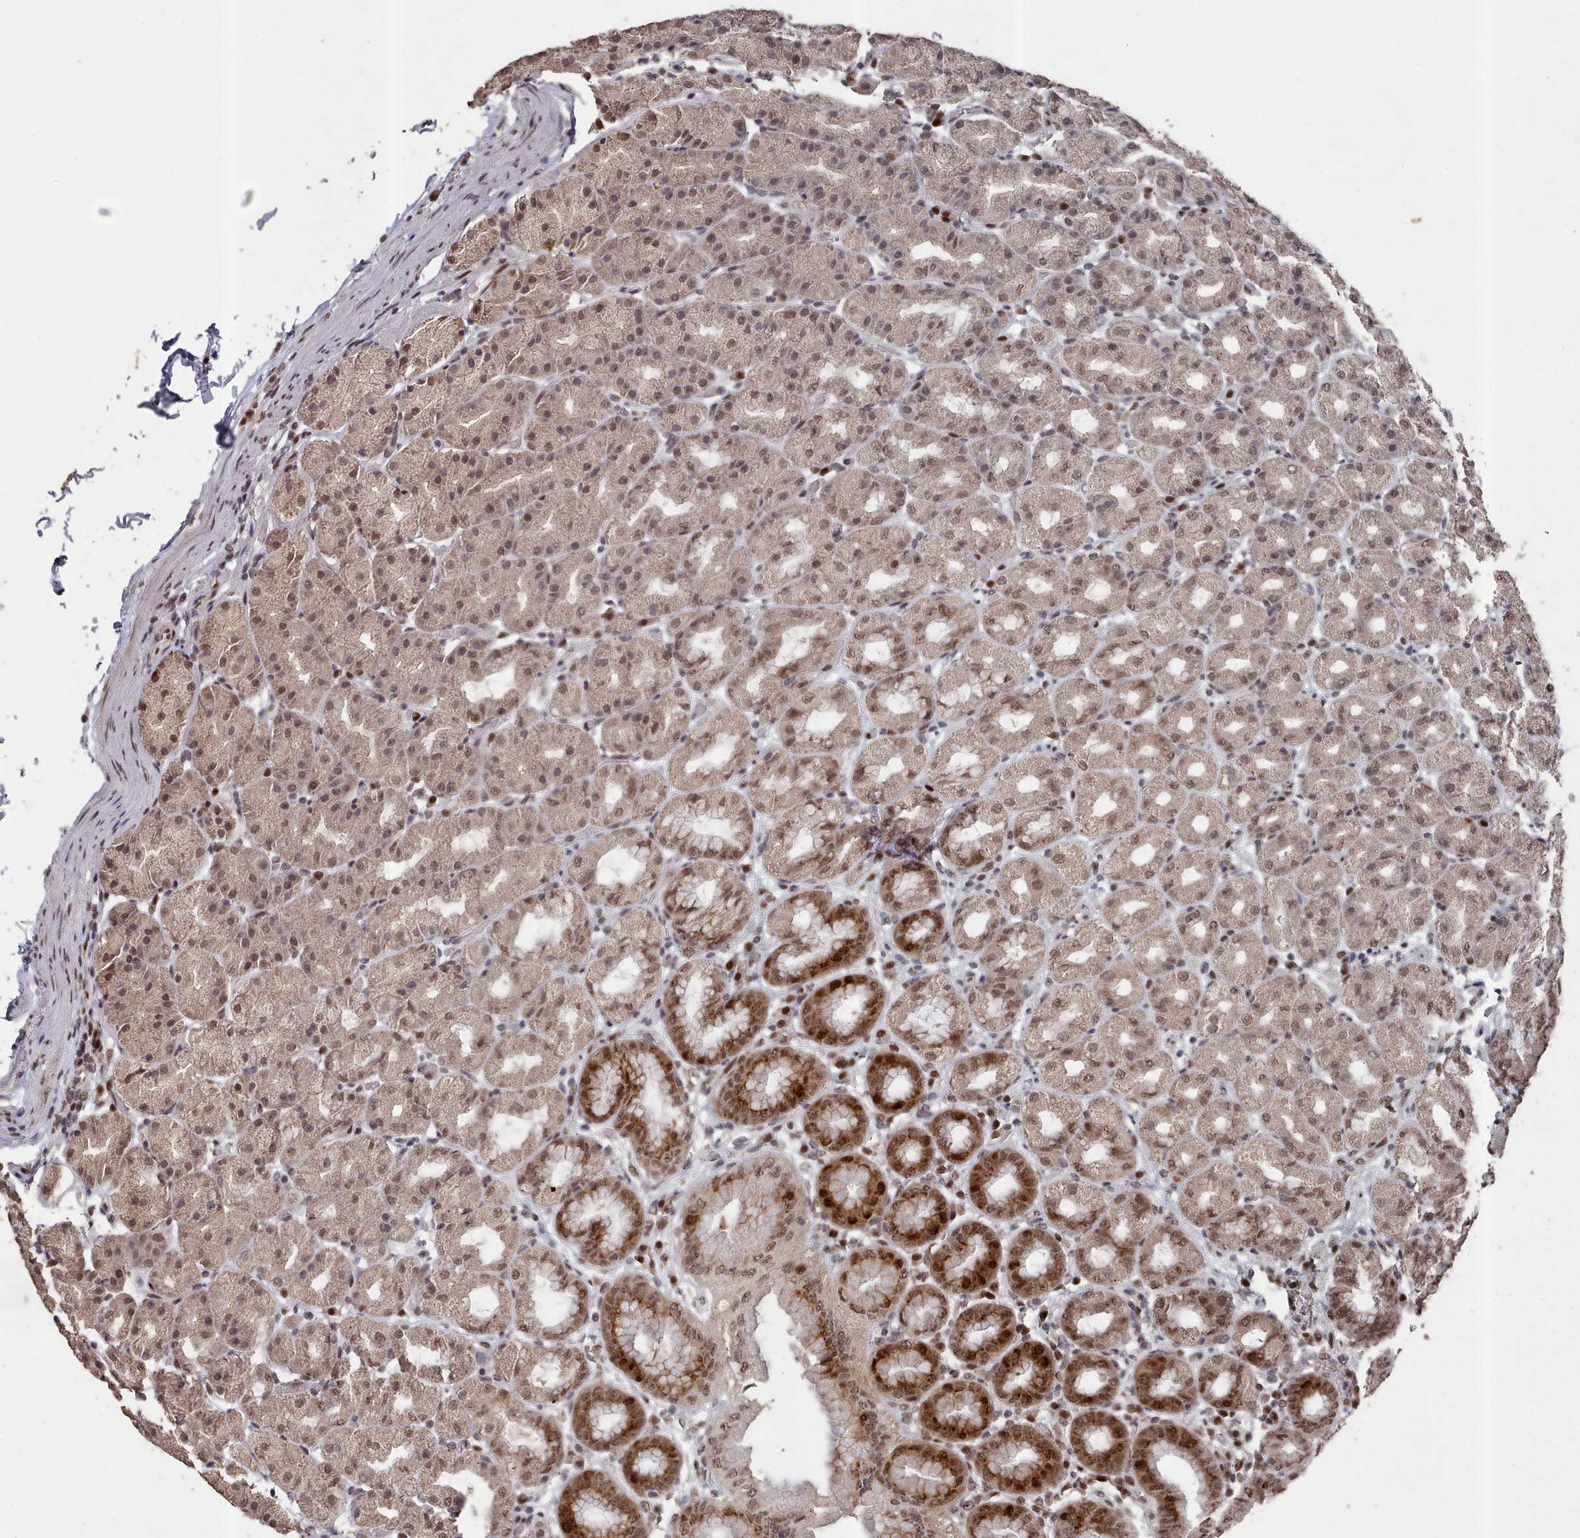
{"staining": {"intensity": "moderate", "quantity": "25%-75%", "location": "cytoplasmic/membranous,nuclear"}, "tissue": "stomach", "cell_type": "Glandular cells", "image_type": "normal", "snomed": [{"axis": "morphology", "description": "Normal tissue, NOS"}, {"axis": "topography", "description": "Stomach, upper"}], "caption": "The immunohistochemical stain labels moderate cytoplasmic/membranous,nuclear expression in glandular cells of normal stomach. (Stains: DAB in brown, nuclei in blue, Microscopy: brightfield microscopy at high magnification).", "gene": "PNRC2", "patient": {"sex": "male", "age": 68}}